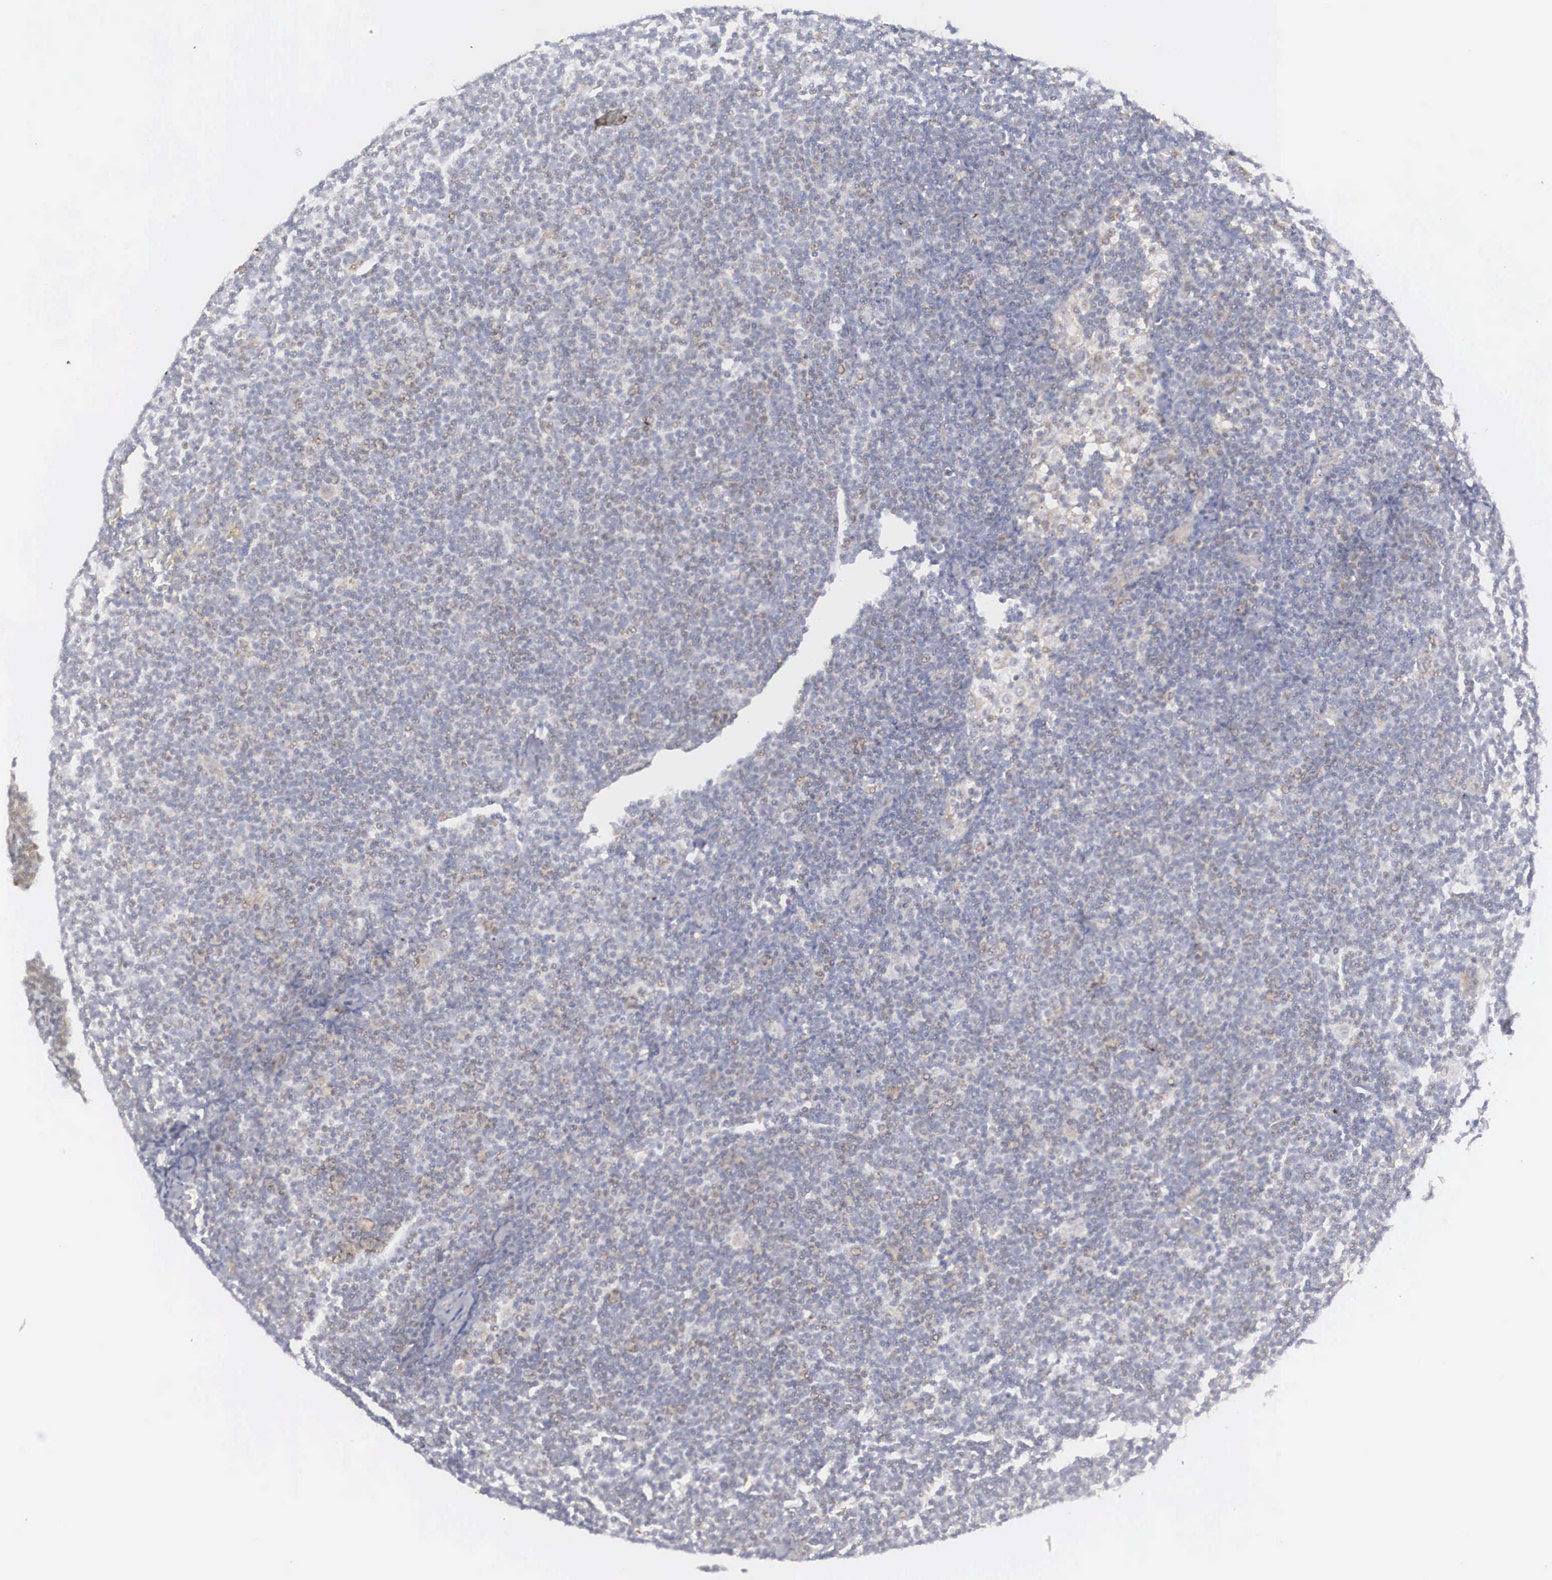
{"staining": {"intensity": "weak", "quantity": "<25%", "location": "cytoplasmic/membranous"}, "tissue": "lymphoma", "cell_type": "Tumor cells", "image_type": "cancer", "snomed": [{"axis": "morphology", "description": "Malignant lymphoma, non-Hodgkin's type, Low grade"}, {"axis": "topography", "description": "Lymph node"}], "caption": "There is no significant expression in tumor cells of low-grade malignant lymphoma, non-Hodgkin's type.", "gene": "RBPJ", "patient": {"sex": "male", "age": 65}}